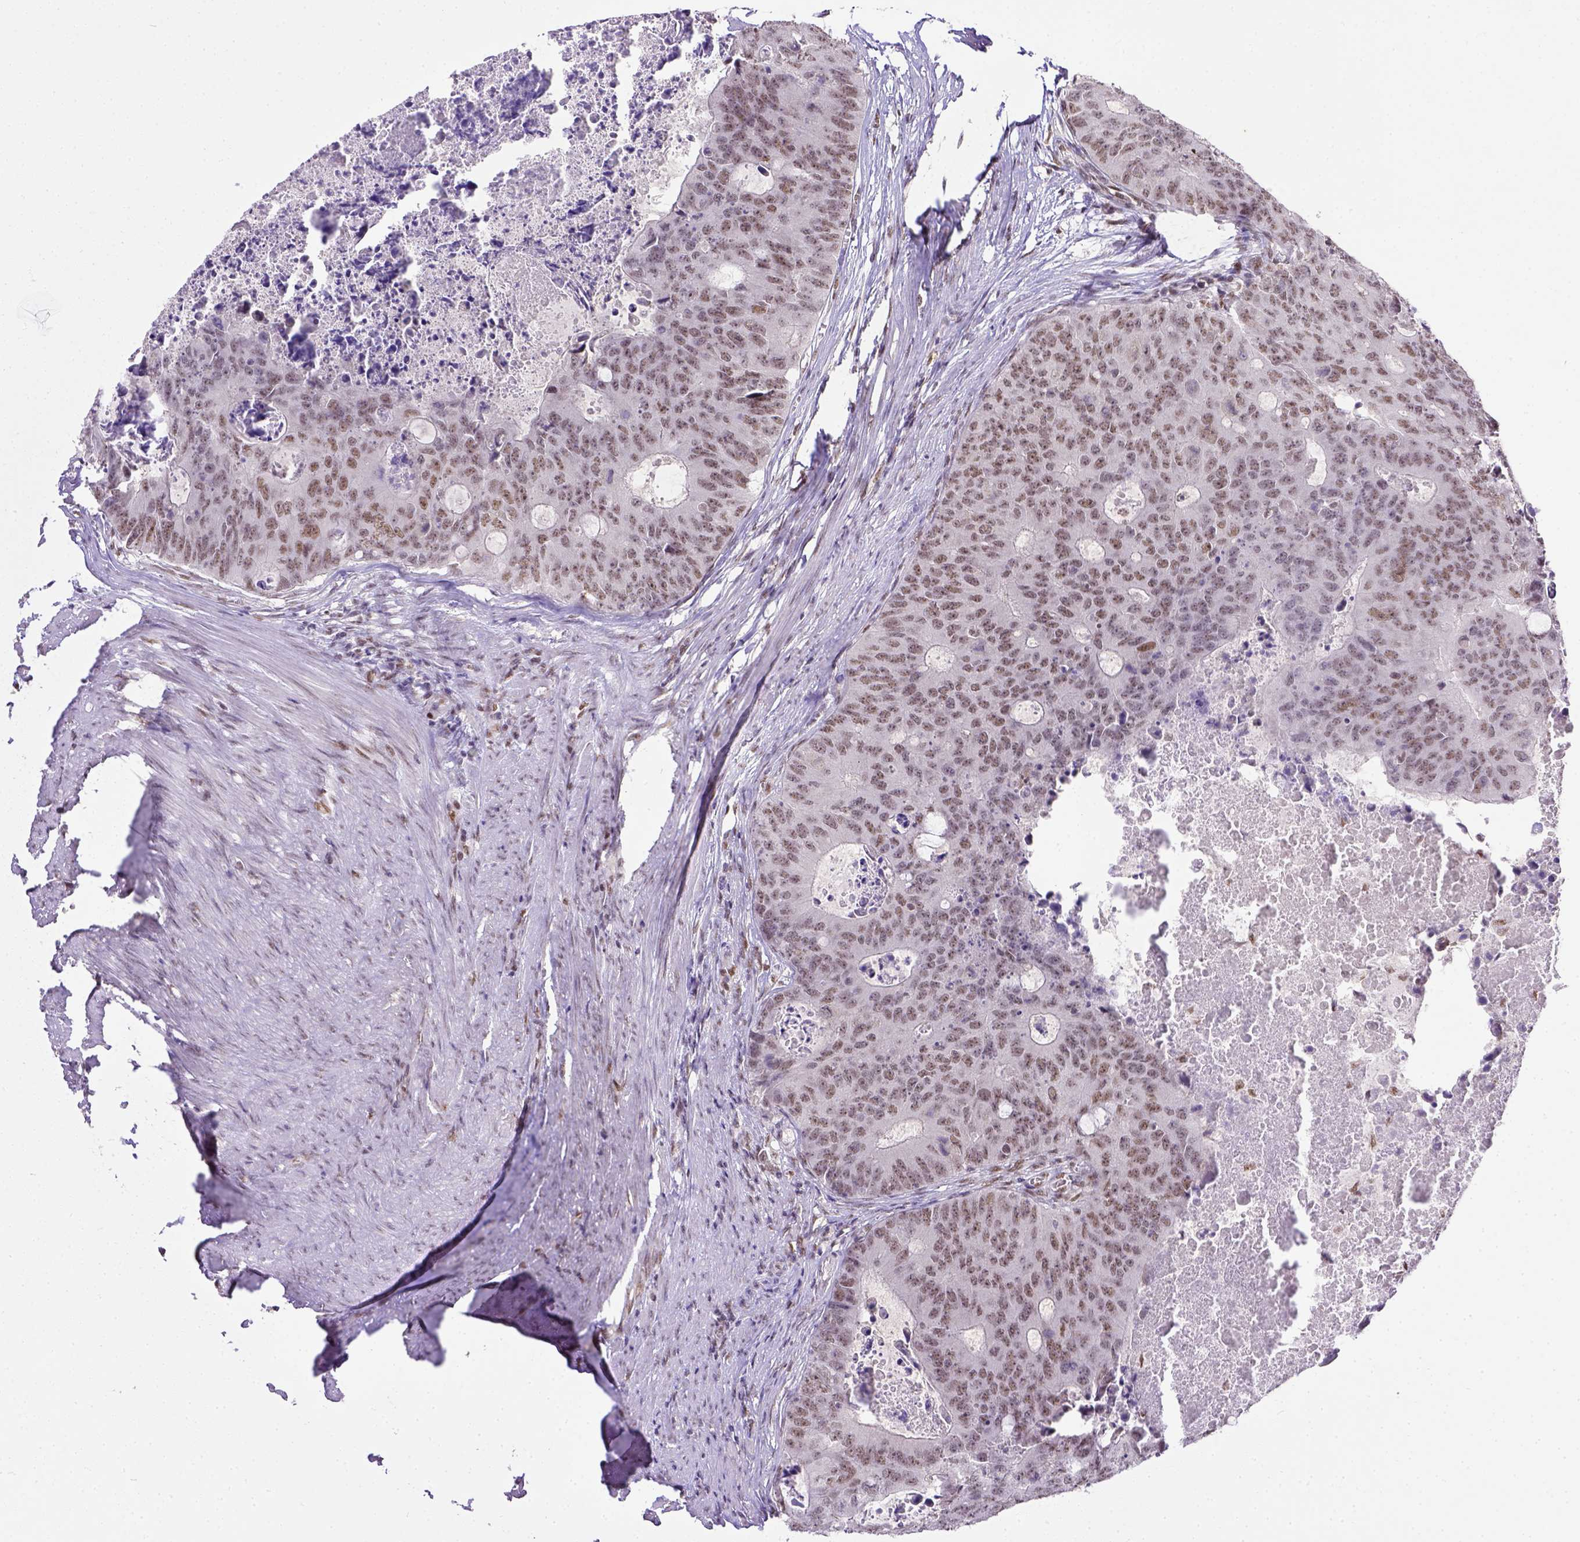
{"staining": {"intensity": "moderate", "quantity": ">75%", "location": "nuclear"}, "tissue": "colorectal cancer", "cell_type": "Tumor cells", "image_type": "cancer", "snomed": [{"axis": "morphology", "description": "Adenocarcinoma, NOS"}, {"axis": "topography", "description": "Colon"}], "caption": "Colorectal cancer (adenocarcinoma) tissue demonstrates moderate nuclear staining in approximately >75% of tumor cells, visualized by immunohistochemistry.", "gene": "ERCC1", "patient": {"sex": "male", "age": 67}}